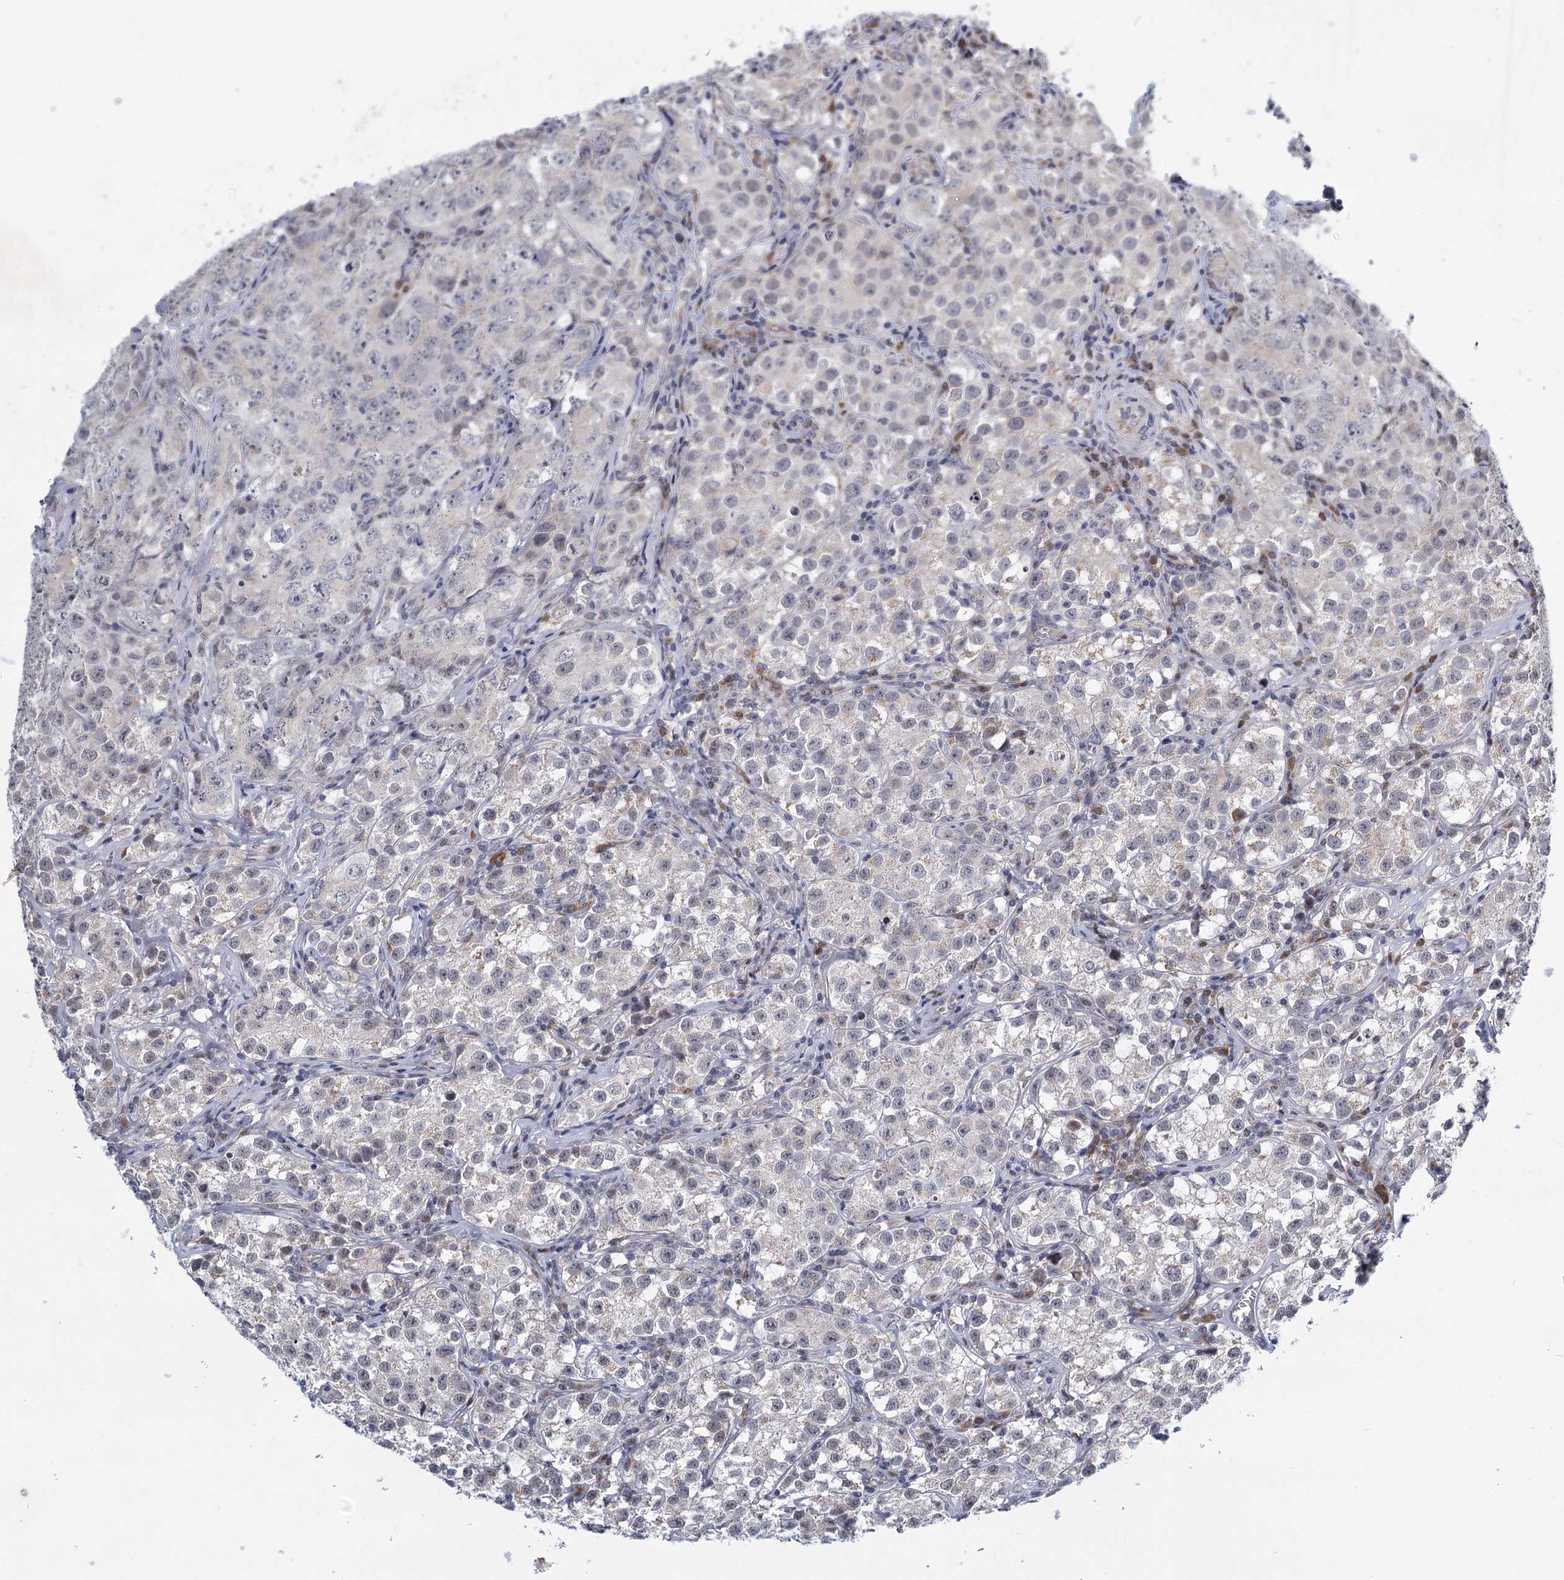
{"staining": {"intensity": "negative", "quantity": "none", "location": "none"}, "tissue": "testis cancer", "cell_type": "Tumor cells", "image_type": "cancer", "snomed": [{"axis": "morphology", "description": "Seminoma, NOS"}, {"axis": "morphology", "description": "Carcinoma, Embryonal, NOS"}, {"axis": "topography", "description": "Testis"}], "caption": "A high-resolution micrograph shows immunohistochemistry (IHC) staining of testis seminoma, which shows no significant positivity in tumor cells.", "gene": "STAP1", "patient": {"sex": "male", "age": 43}}